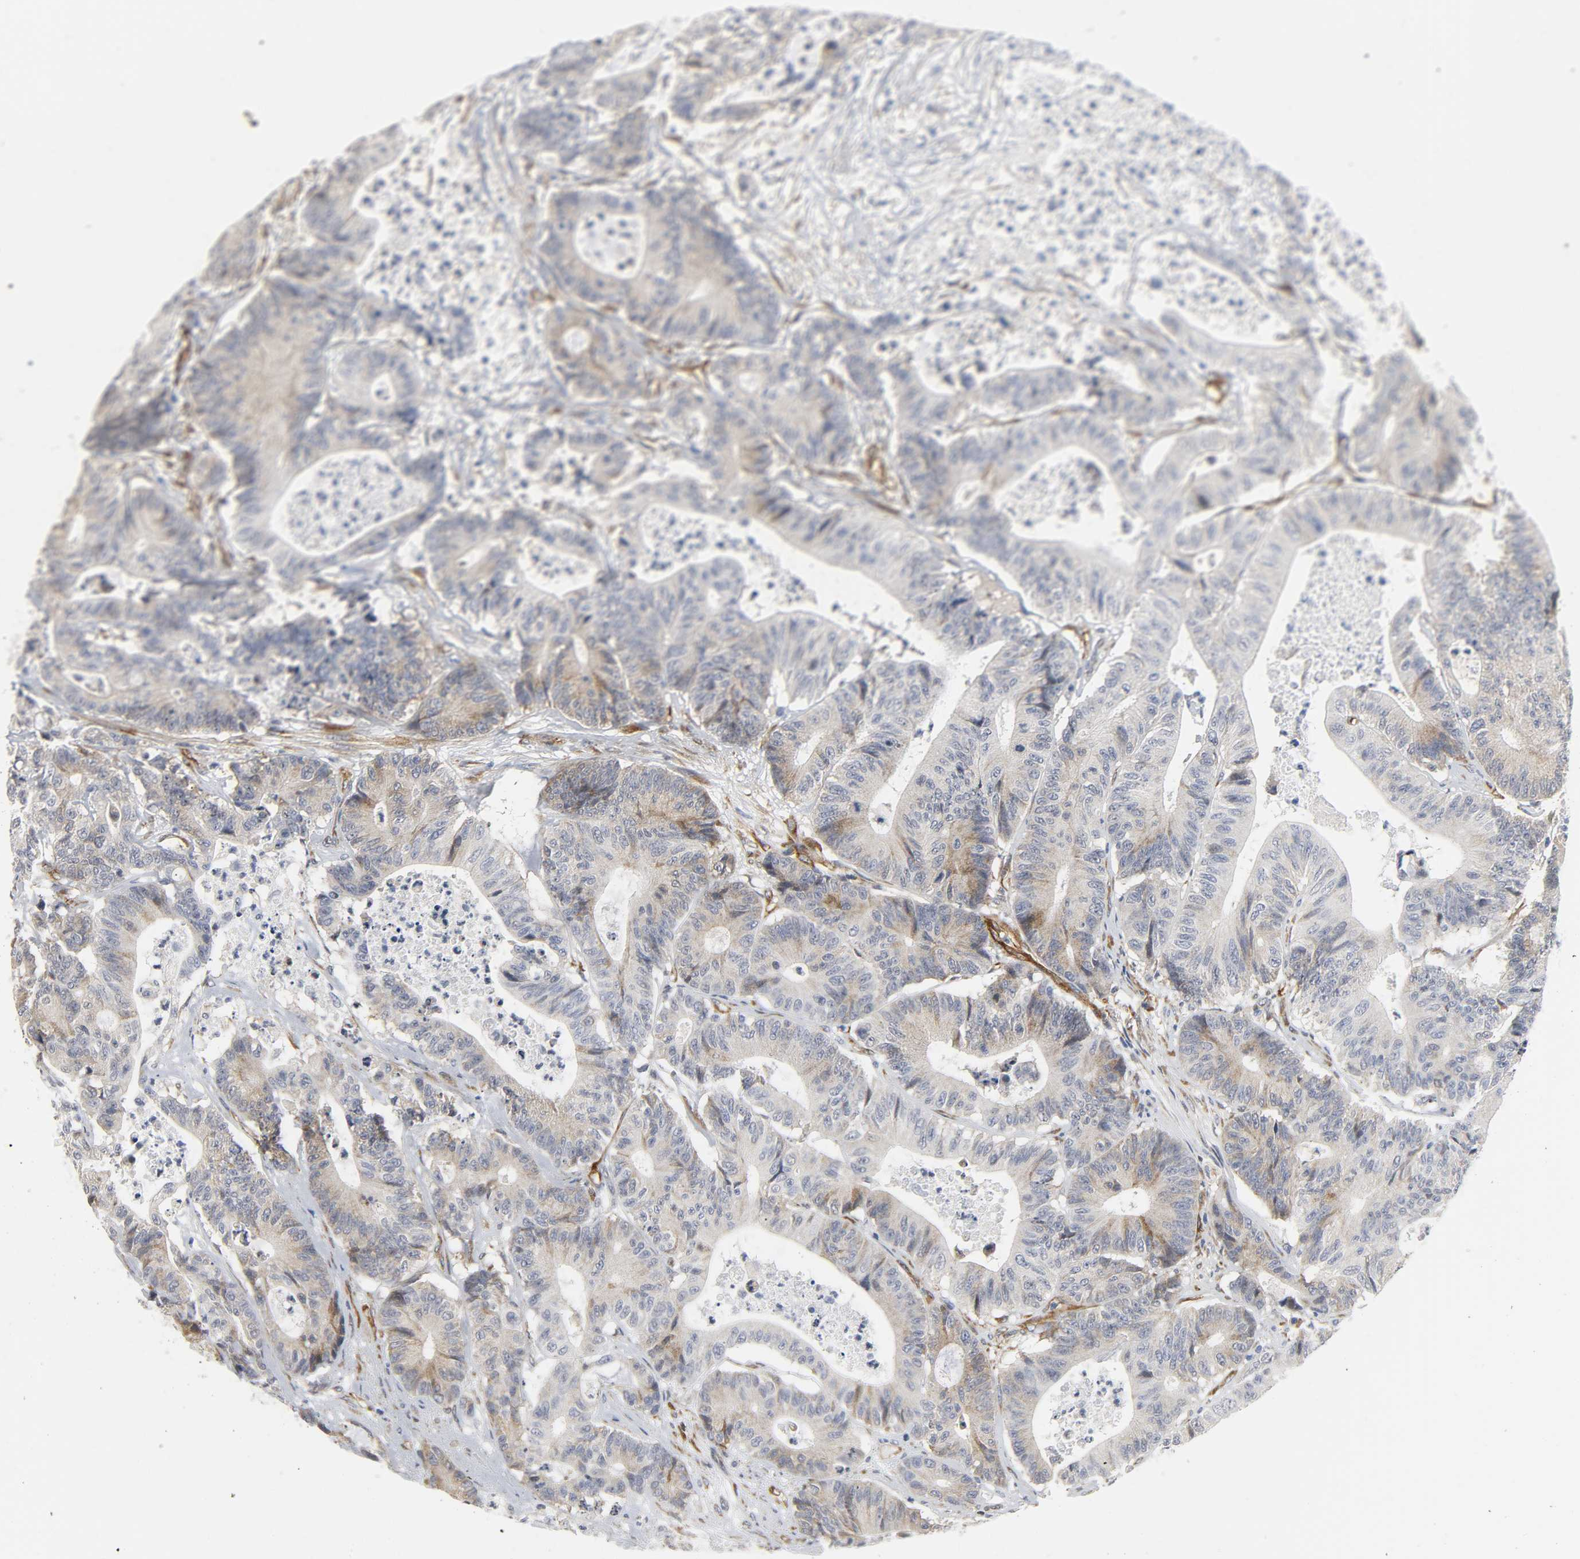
{"staining": {"intensity": "weak", "quantity": "<25%", "location": "cytoplasmic/membranous"}, "tissue": "colorectal cancer", "cell_type": "Tumor cells", "image_type": "cancer", "snomed": [{"axis": "morphology", "description": "Adenocarcinoma, NOS"}, {"axis": "topography", "description": "Colon"}], "caption": "This is an immunohistochemistry micrograph of human colorectal cancer. There is no staining in tumor cells.", "gene": "DOCK1", "patient": {"sex": "female", "age": 84}}